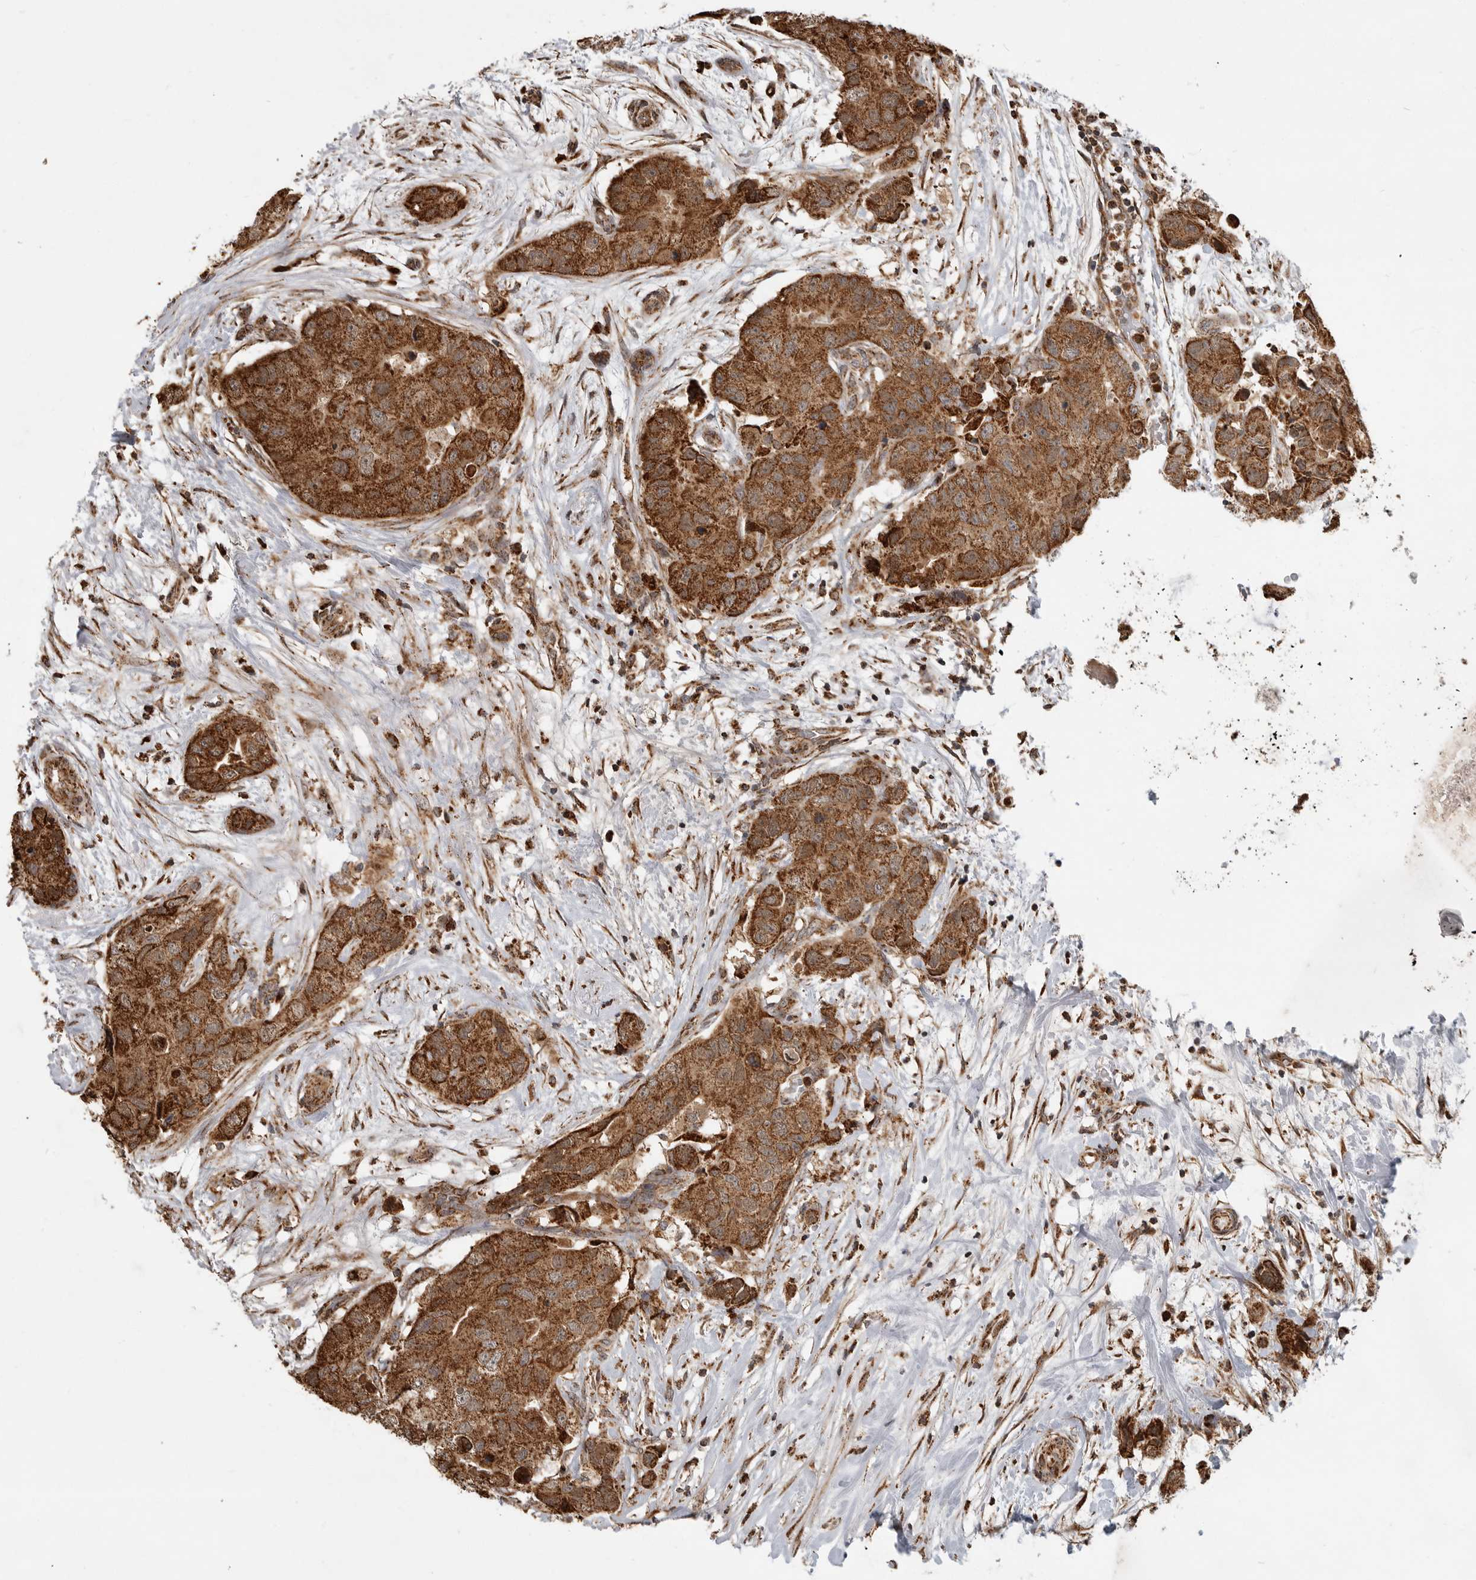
{"staining": {"intensity": "strong", "quantity": ">75%", "location": "cytoplasmic/membranous"}, "tissue": "breast cancer", "cell_type": "Tumor cells", "image_type": "cancer", "snomed": [{"axis": "morphology", "description": "Duct carcinoma"}, {"axis": "topography", "description": "Breast"}], "caption": "Invasive ductal carcinoma (breast) stained for a protein (brown) displays strong cytoplasmic/membranous positive positivity in about >75% of tumor cells.", "gene": "GCNT2", "patient": {"sex": "female", "age": 62}}